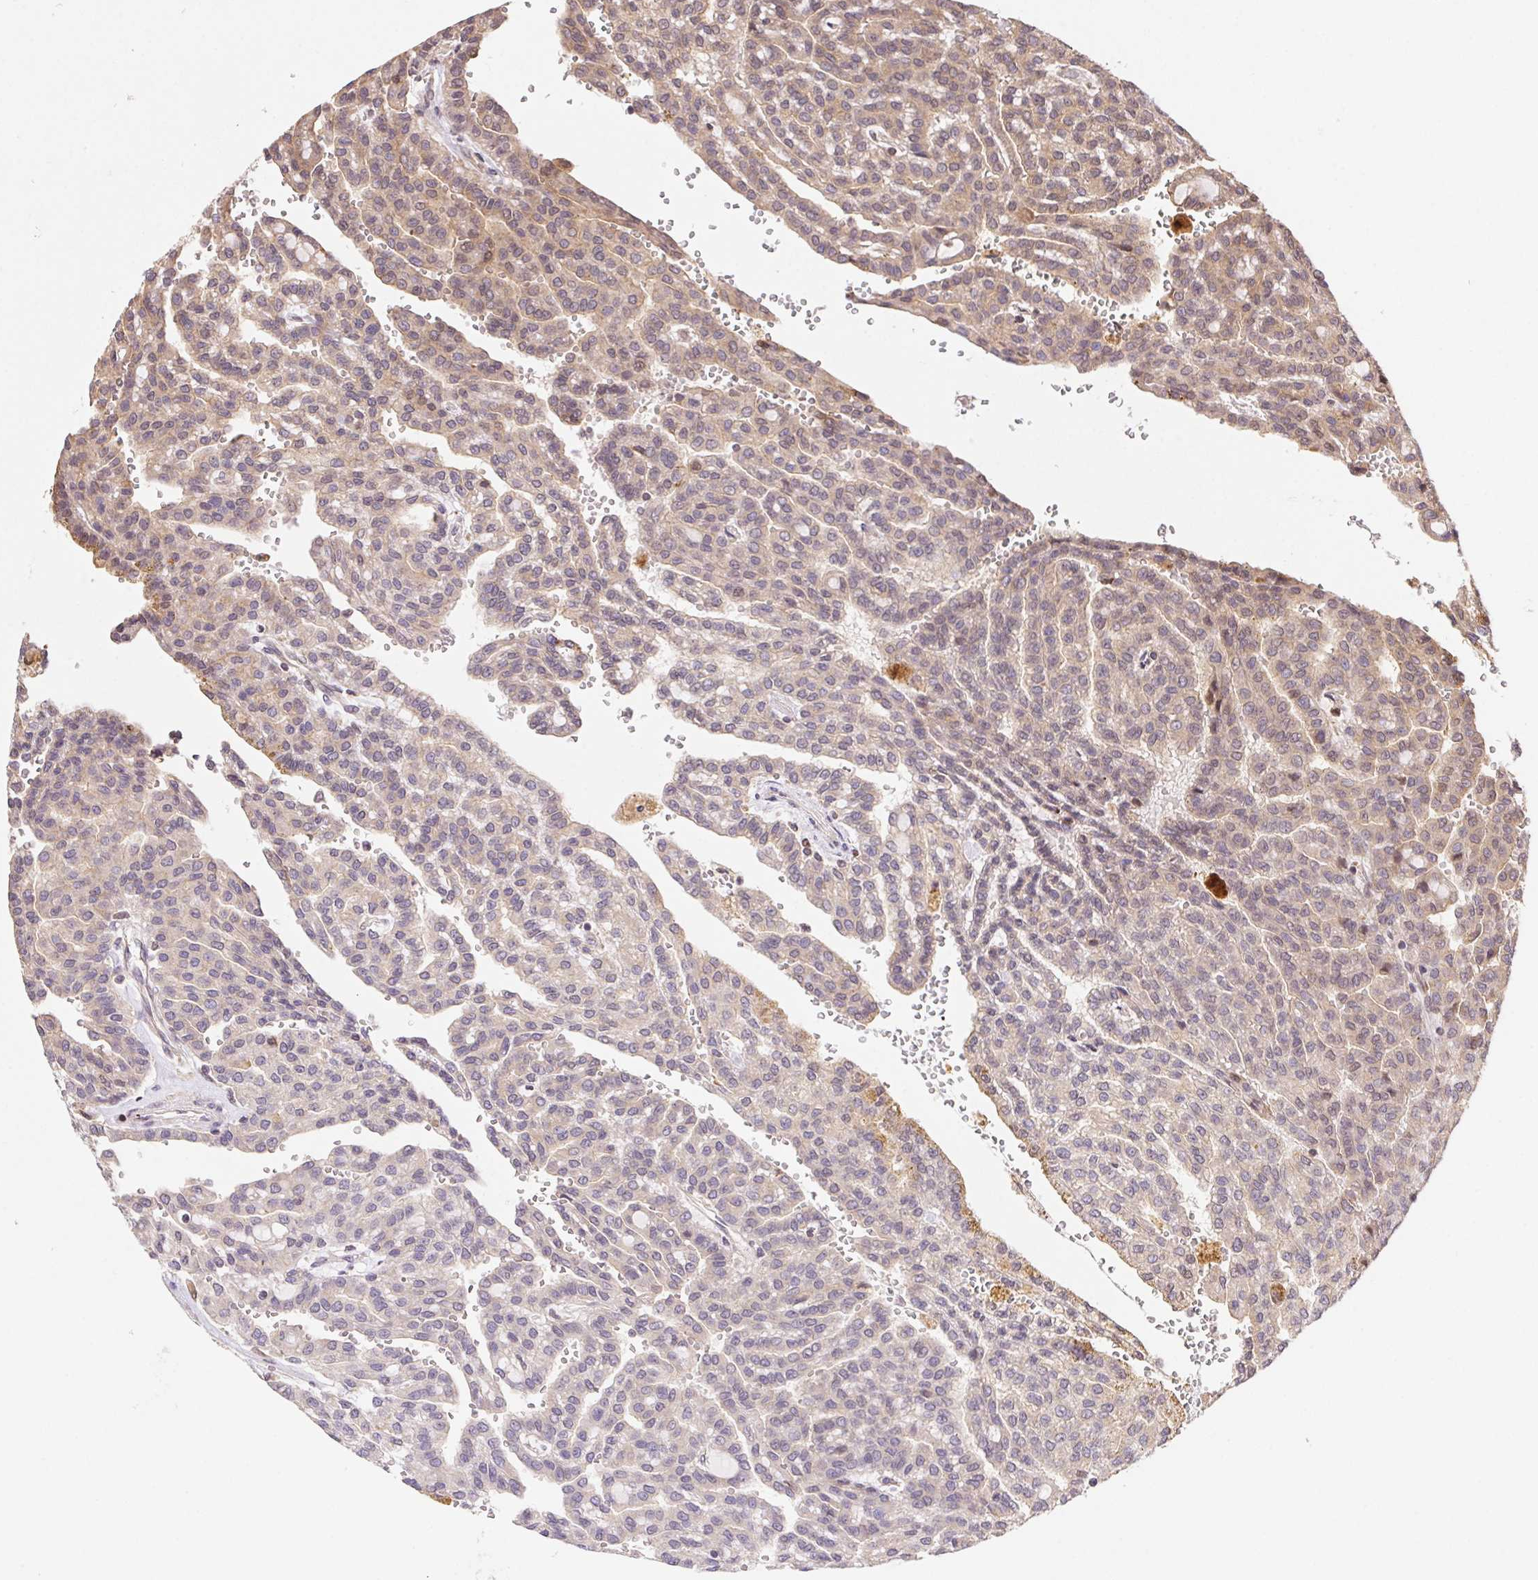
{"staining": {"intensity": "weak", "quantity": "<25%", "location": "cytoplasmic/membranous"}, "tissue": "renal cancer", "cell_type": "Tumor cells", "image_type": "cancer", "snomed": [{"axis": "morphology", "description": "Adenocarcinoma, NOS"}, {"axis": "topography", "description": "Kidney"}], "caption": "Tumor cells show no significant protein expression in renal cancer (adenocarcinoma).", "gene": "MEX3D", "patient": {"sex": "male", "age": 63}}